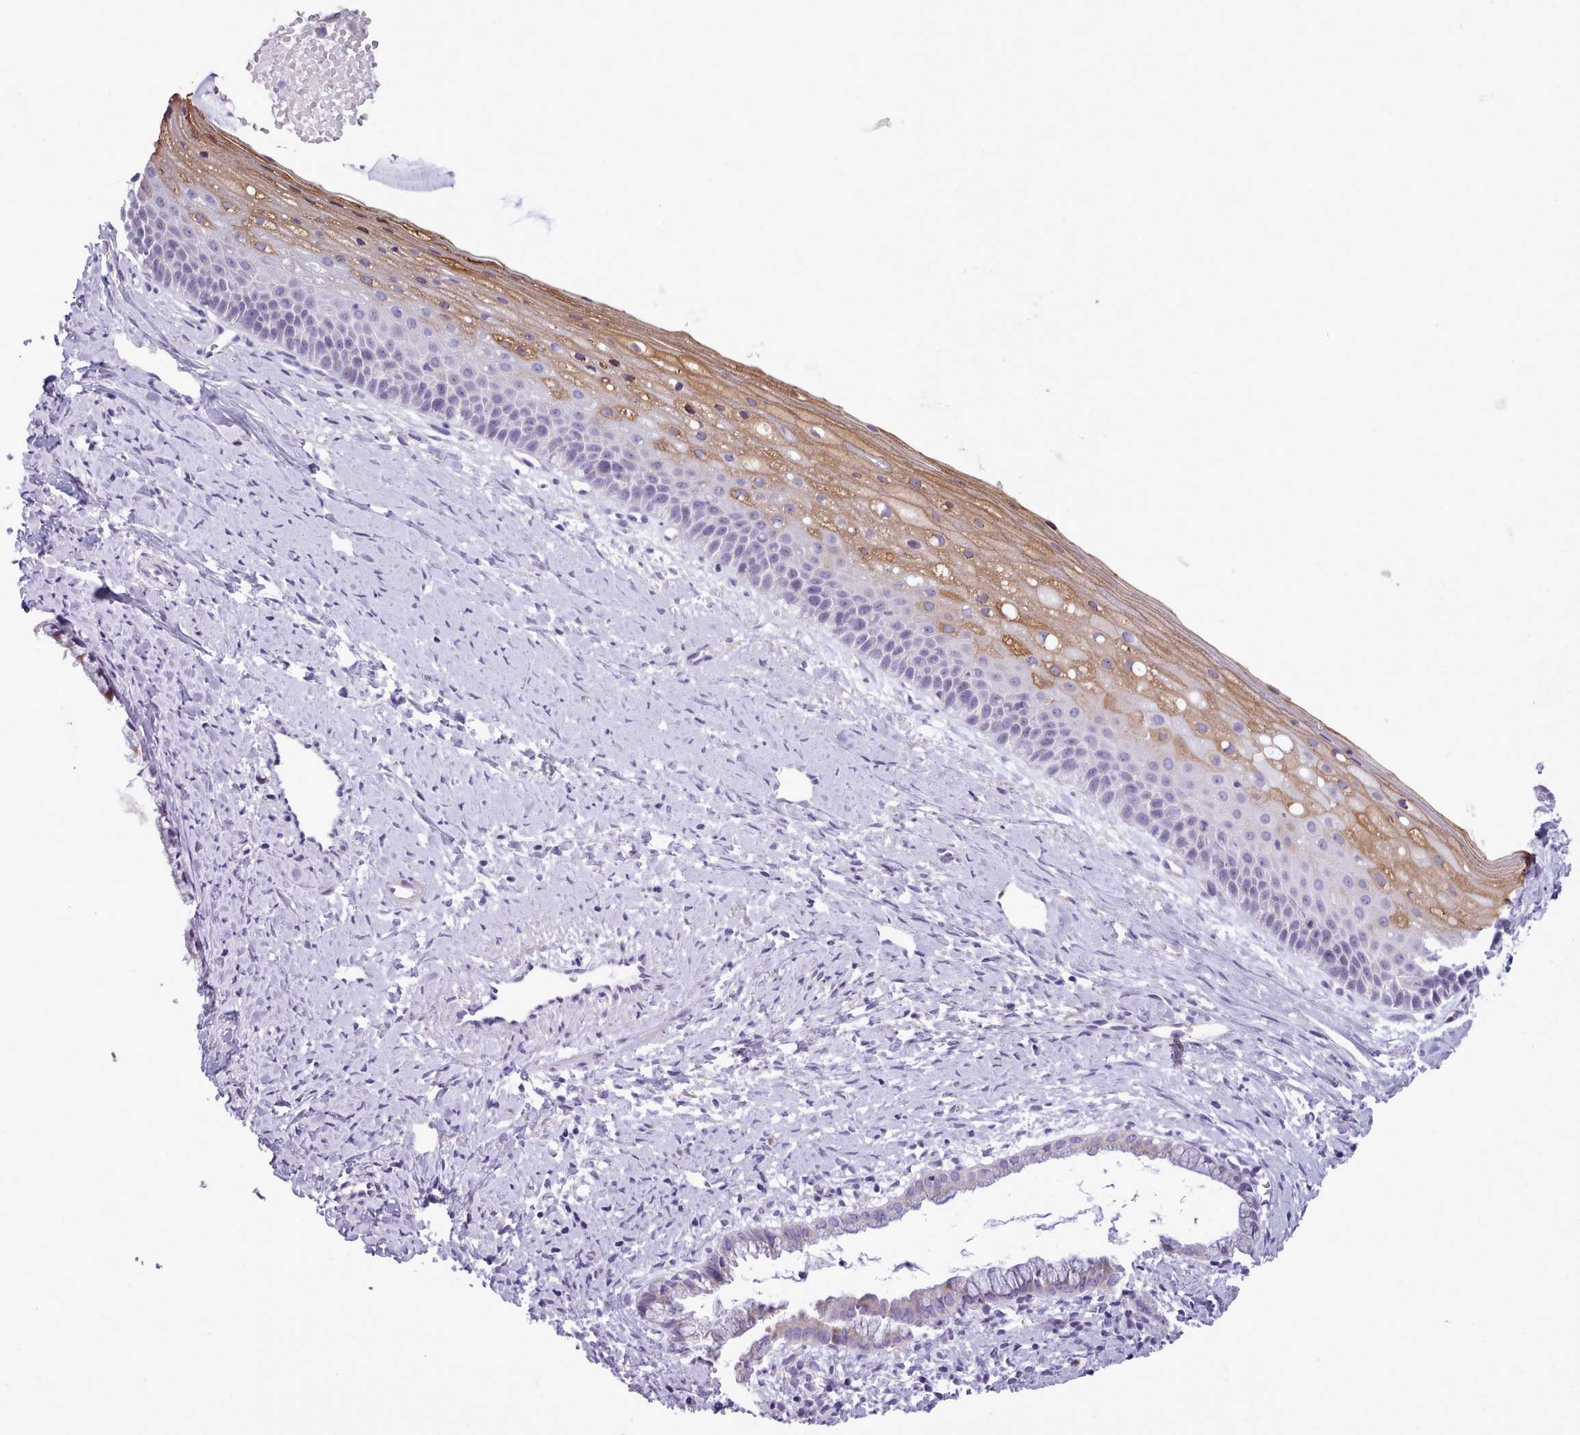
{"staining": {"intensity": "weak", "quantity": "<25%", "location": "cytoplasmic/membranous"}, "tissue": "cervix", "cell_type": "Glandular cells", "image_type": "normal", "snomed": [{"axis": "morphology", "description": "Normal tissue, NOS"}, {"axis": "topography", "description": "Cervix"}], "caption": "Cervix stained for a protein using immunohistochemistry demonstrates no staining glandular cells.", "gene": "MYRFL", "patient": {"sex": "female", "age": 57}}